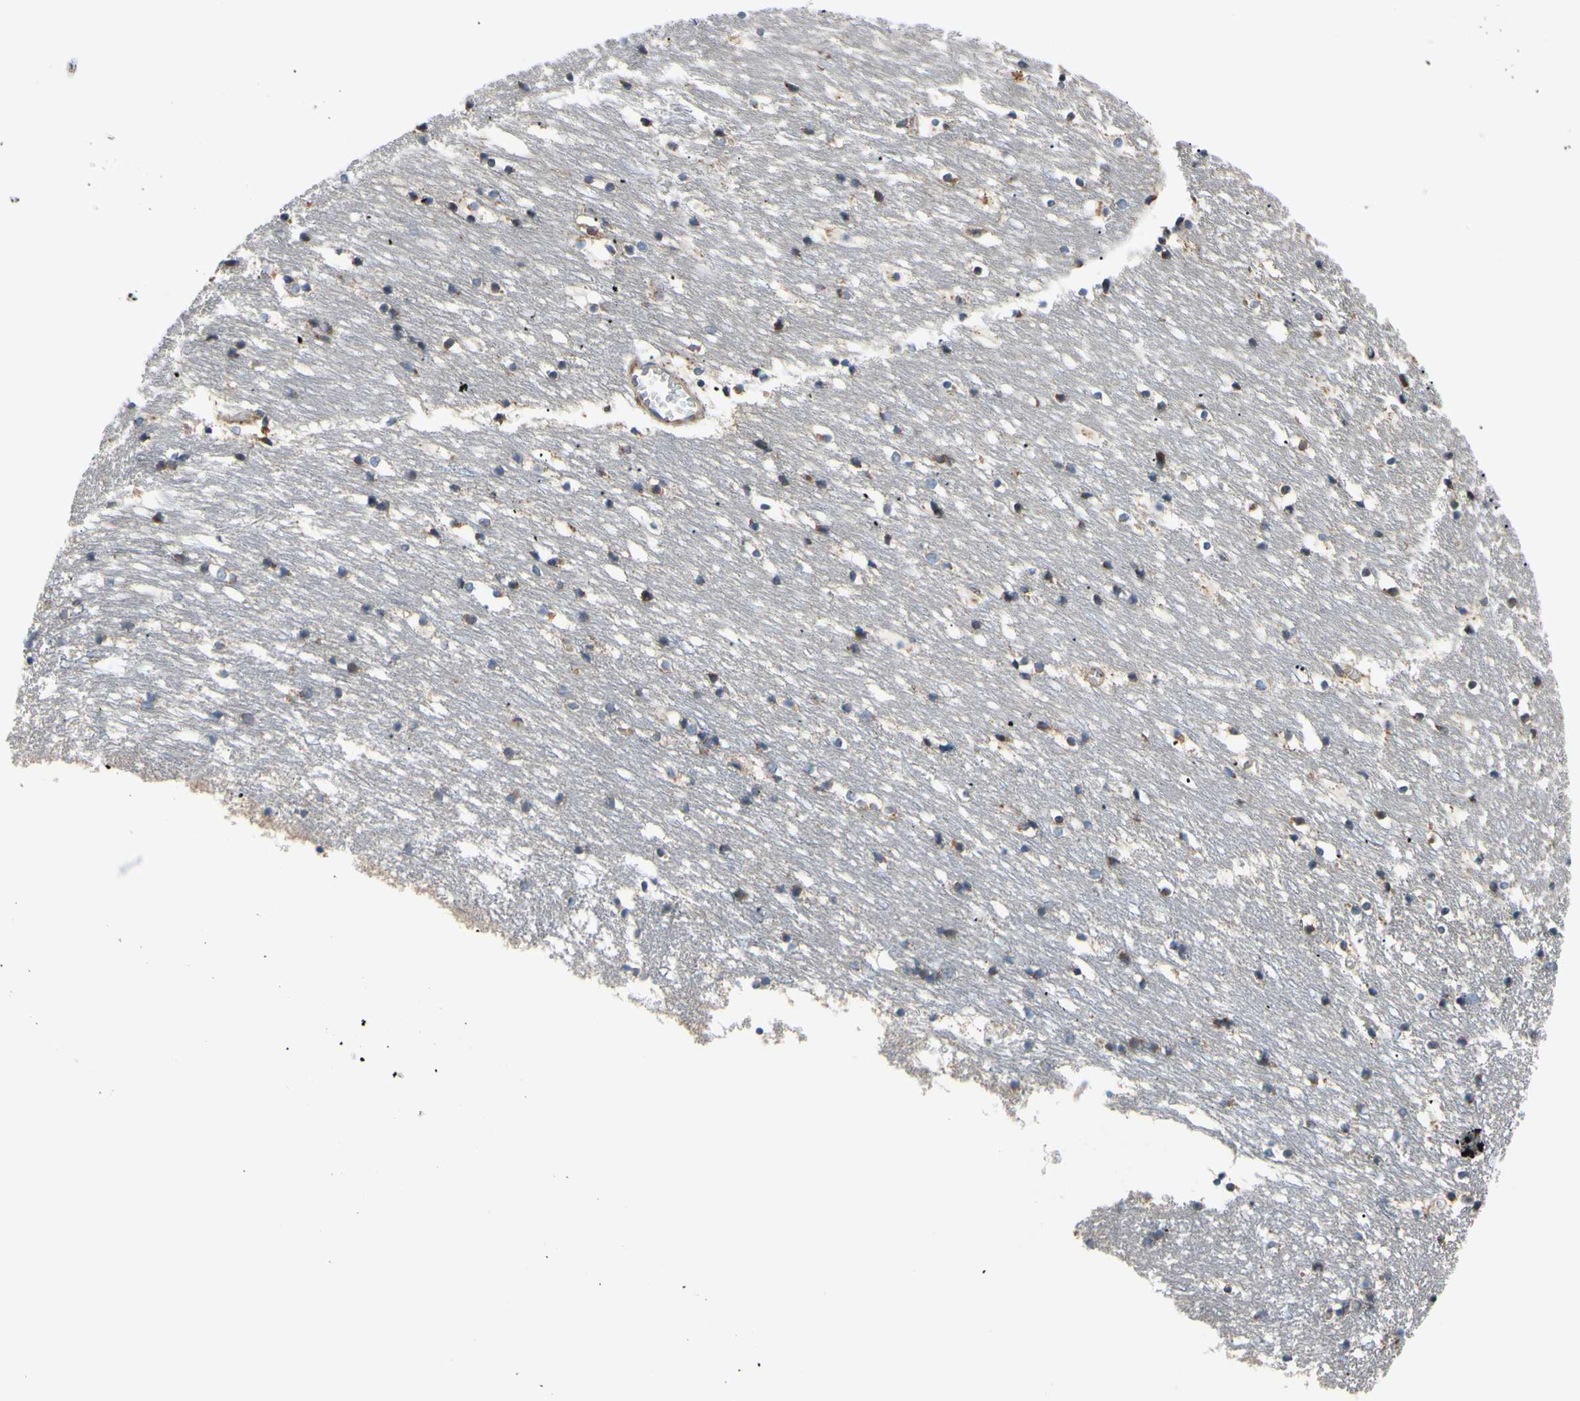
{"staining": {"intensity": "negative", "quantity": "none", "location": "none"}, "tissue": "caudate", "cell_type": "Glial cells", "image_type": "normal", "snomed": [{"axis": "morphology", "description": "Normal tissue, NOS"}, {"axis": "topography", "description": "Lateral ventricle wall"}], "caption": "Protein analysis of benign caudate exhibits no significant expression in glial cells.", "gene": "BMF", "patient": {"sex": "male", "age": 45}}